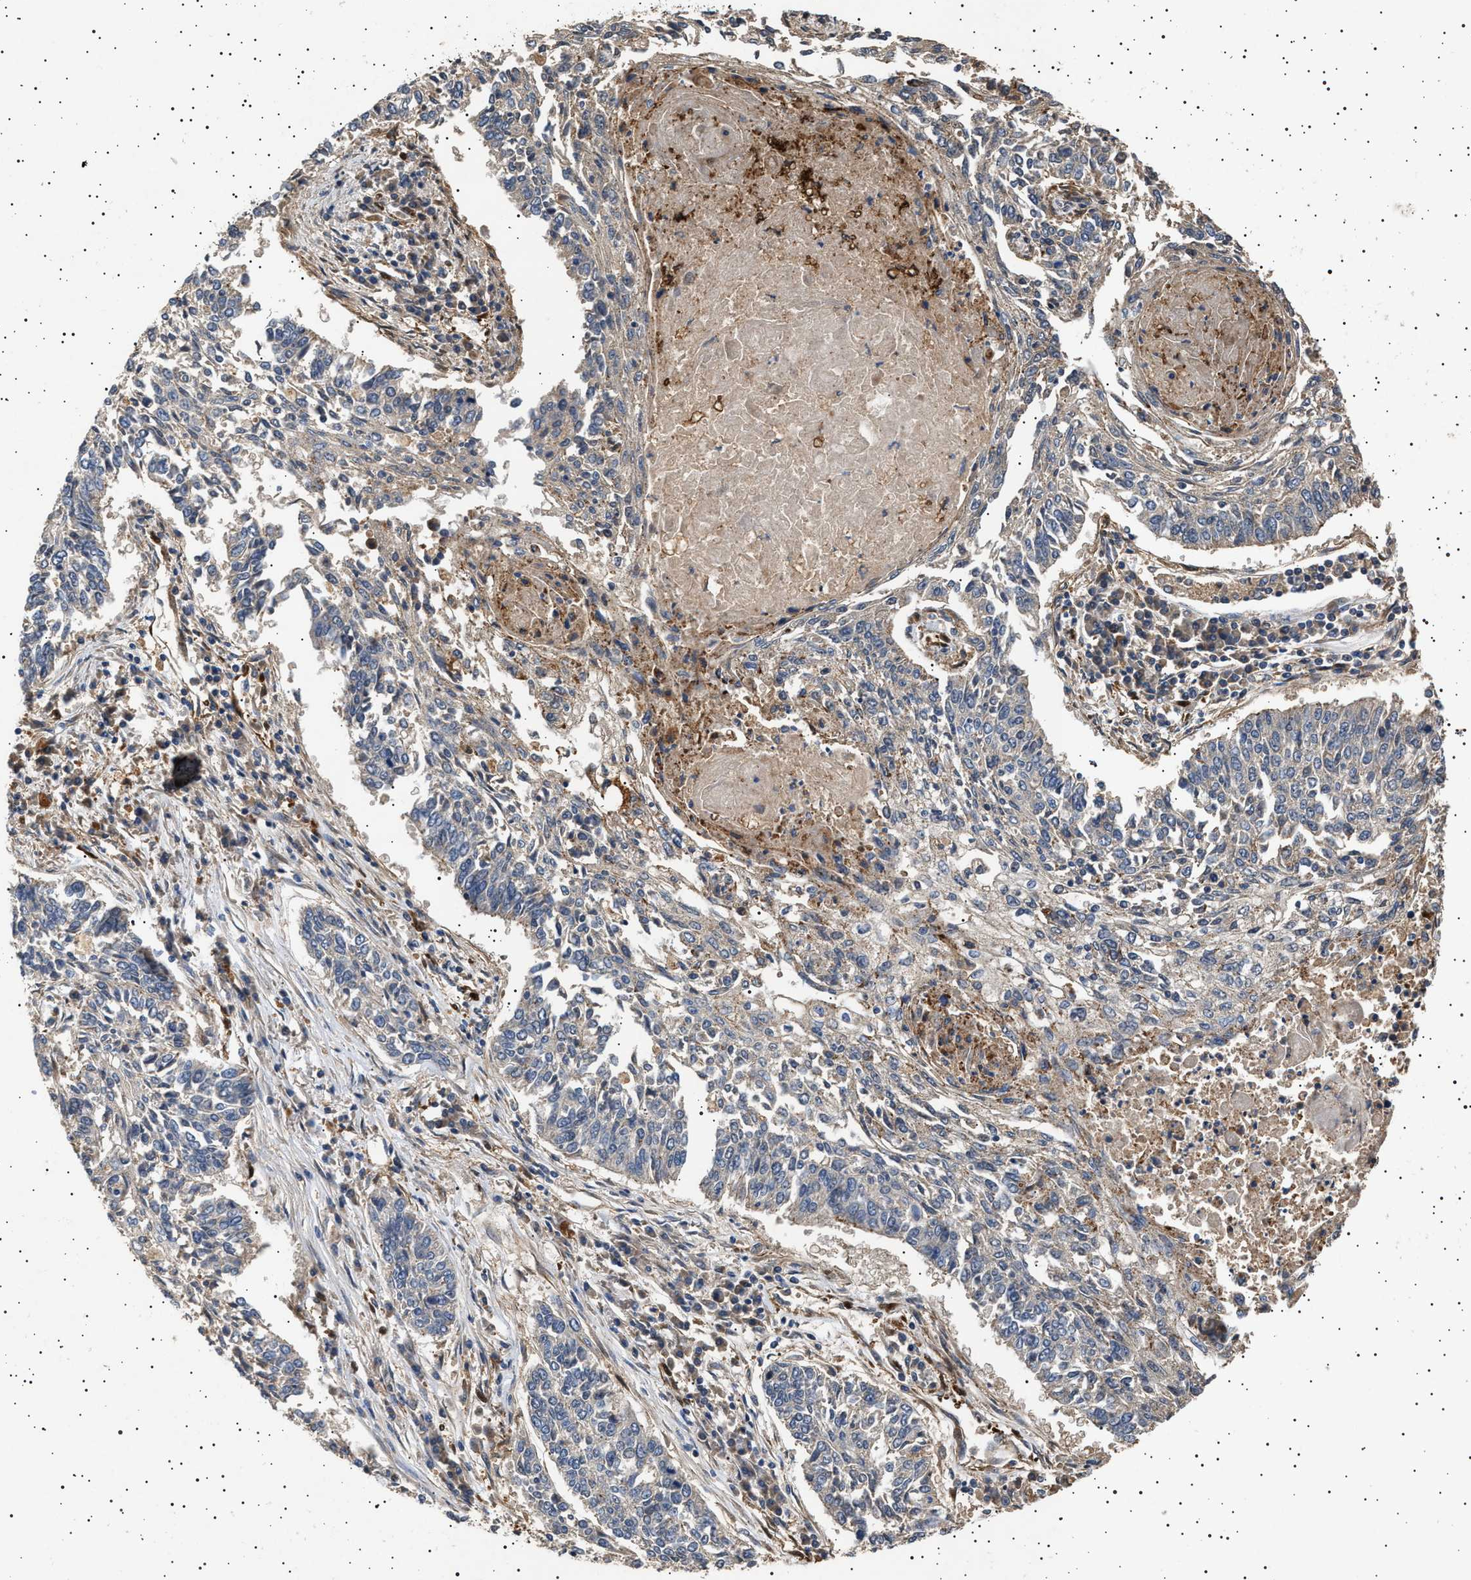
{"staining": {"intensity": "negative", "quantity": "none", "location": "none"}, "tissue": "lung cancer", "cell_type": "Tumor cells", "image_type": "cancer", "snomed": [{"axis": "morphology", "description": "Normal tissue, NOS"}, {"axis": "morphology", "description": "Squamous cell carcinoma, NOS"}, {"axis": "topography", "description": "Cartilage tissue"}, {"axis": "topography", "description": "Bronchus"}, {"axis": "topography", "description": "Lung"}], "caption": "IHC of human lung squamous cell carcinoma shows no positivity in tumor cells.", "gene": "GUCY1B1", "patient": {"sex": "female", "age": 49}}